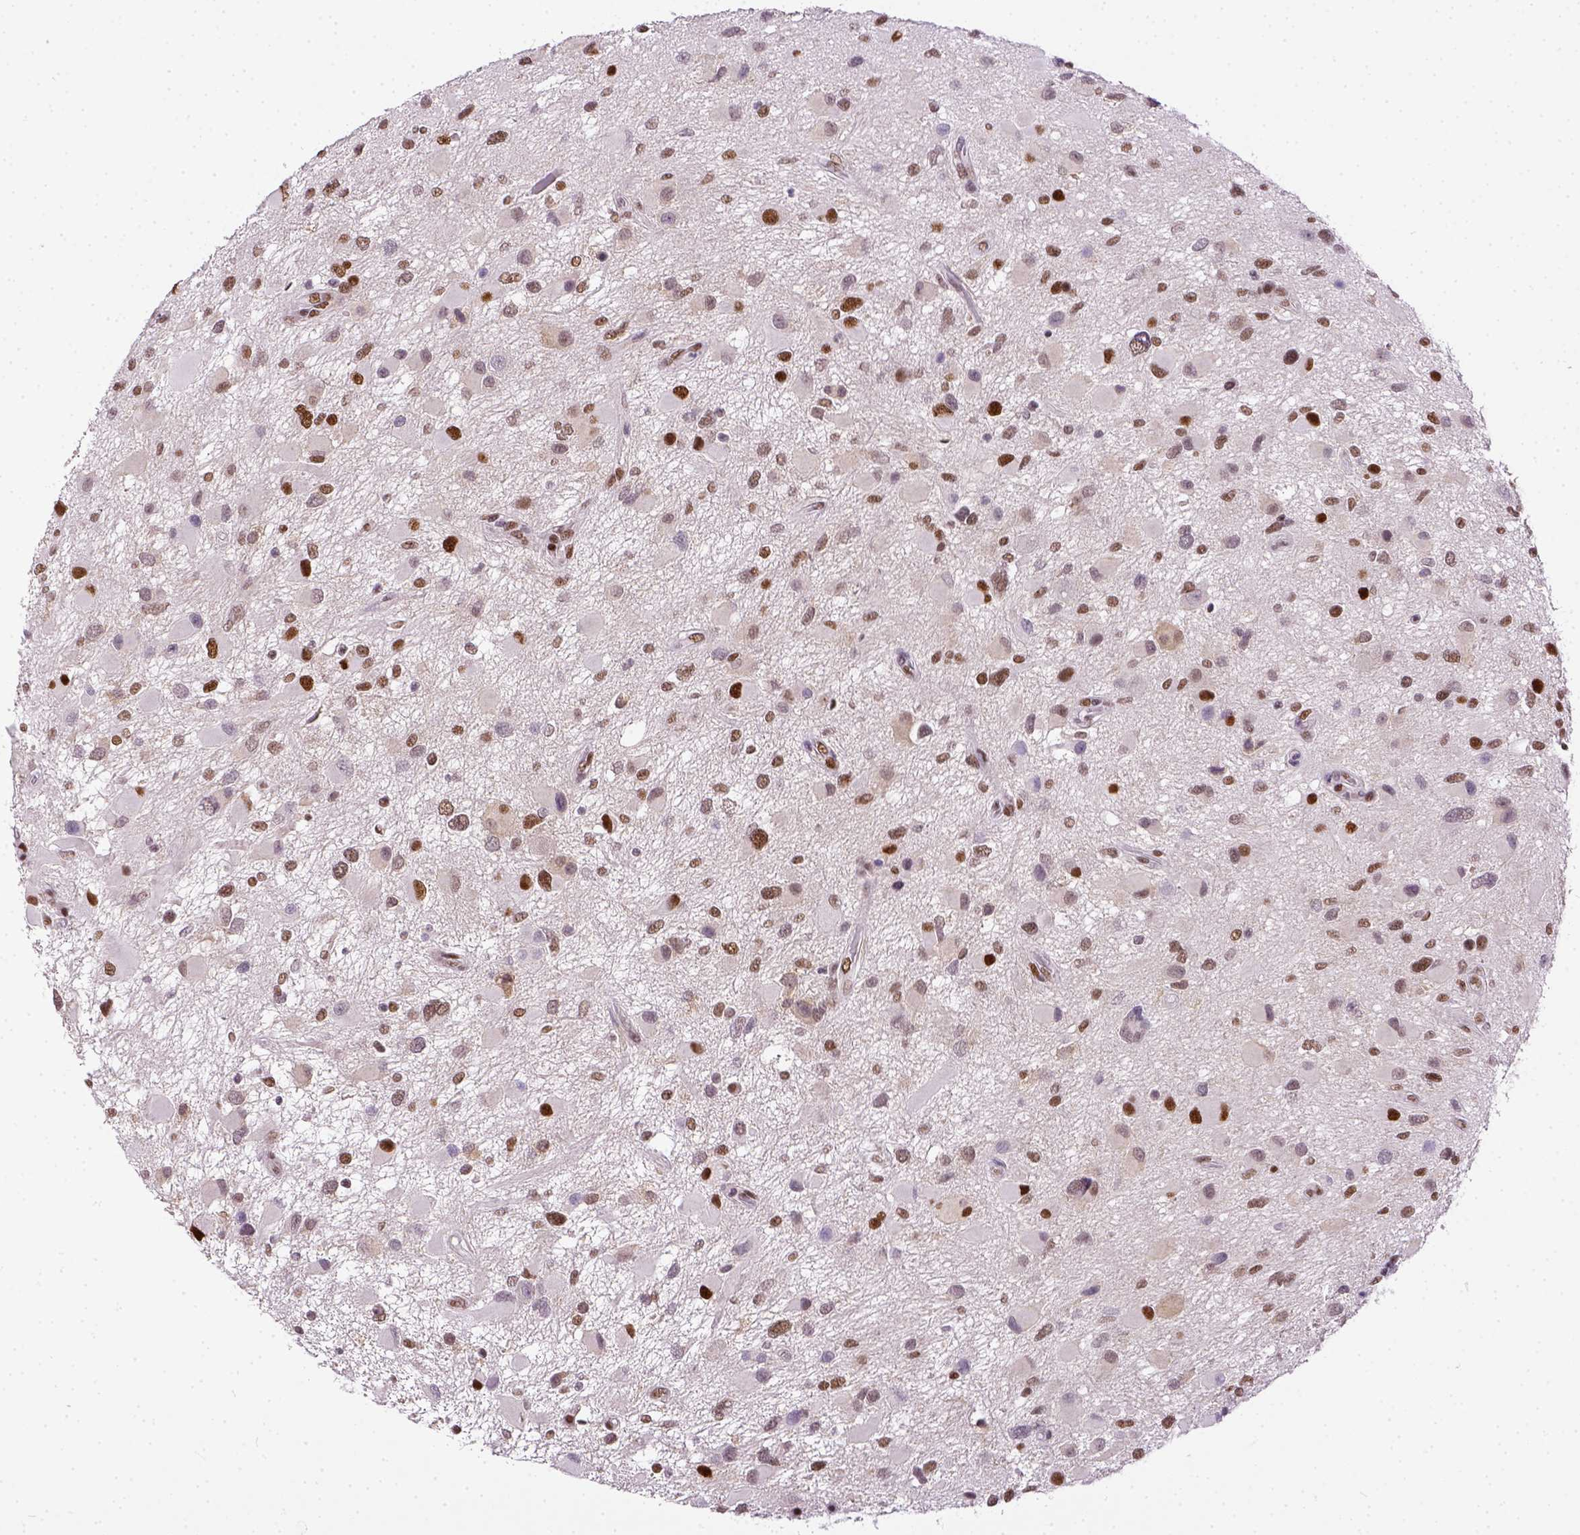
{"staining": {"intensity": "moderate", "quantity": ">75%", "location": "nuclear"}, "tissue": "glioma", "cell_type": "Tumor cells", "image_type": "cancer", "snomed": [{"axis": "morphology", "description": "Glioma, malignant, Low grade"}, {"axis": "topography", "description": "Brain"}], "caption": "Brown immunohistochemical staining in human glioma demonstrates moderate nuclear expression in approximately >75% of tumor cells.", "gene": "ERCC1", "patient": {"sex": "female", "age": 32}}